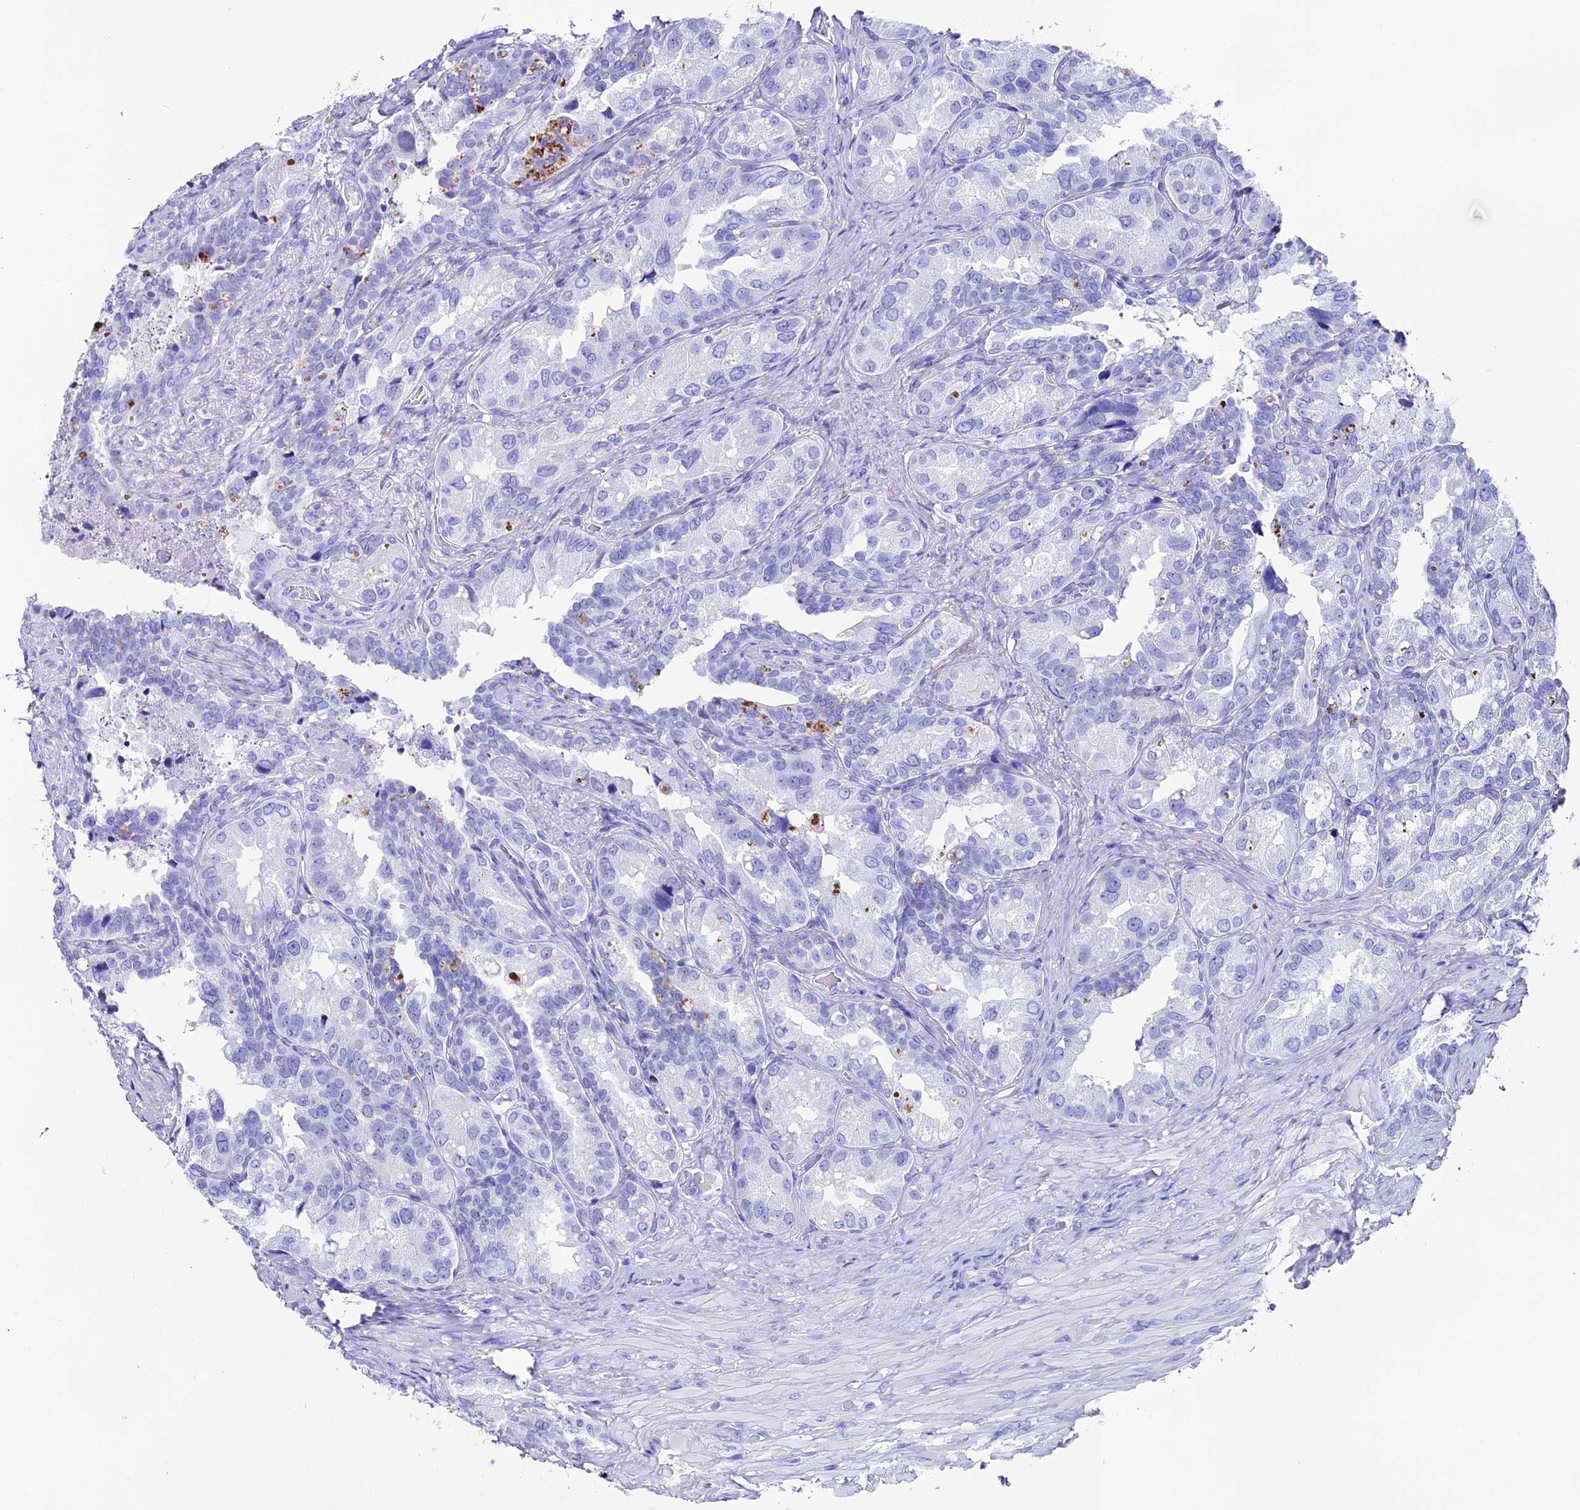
{"staining": {"intensity": "negative", "quantity": "none", "location": "none"}, "tissue": "seminal vesicle", "cell_type": "Glandular cells", "image_type": "normal", "snomed": [{"axis": "morphology", "description": "Normal tissue, NOS"}, {"axis": "topography", "description": "Seminal veicle"}, {"axis": "topography", "description": "Peripheral nerve tissue"}], "caption": "IHC of normal human seminal vesicle demonstrates no expression in glandular cells. The staining is performed using DAB (3,3'-diaminobenzidine) brown chromogen with nuclei counter-stained in using hematoxylin.", "gene": "ANKRD29", "patient": {"sex": "male", "age": 67}}